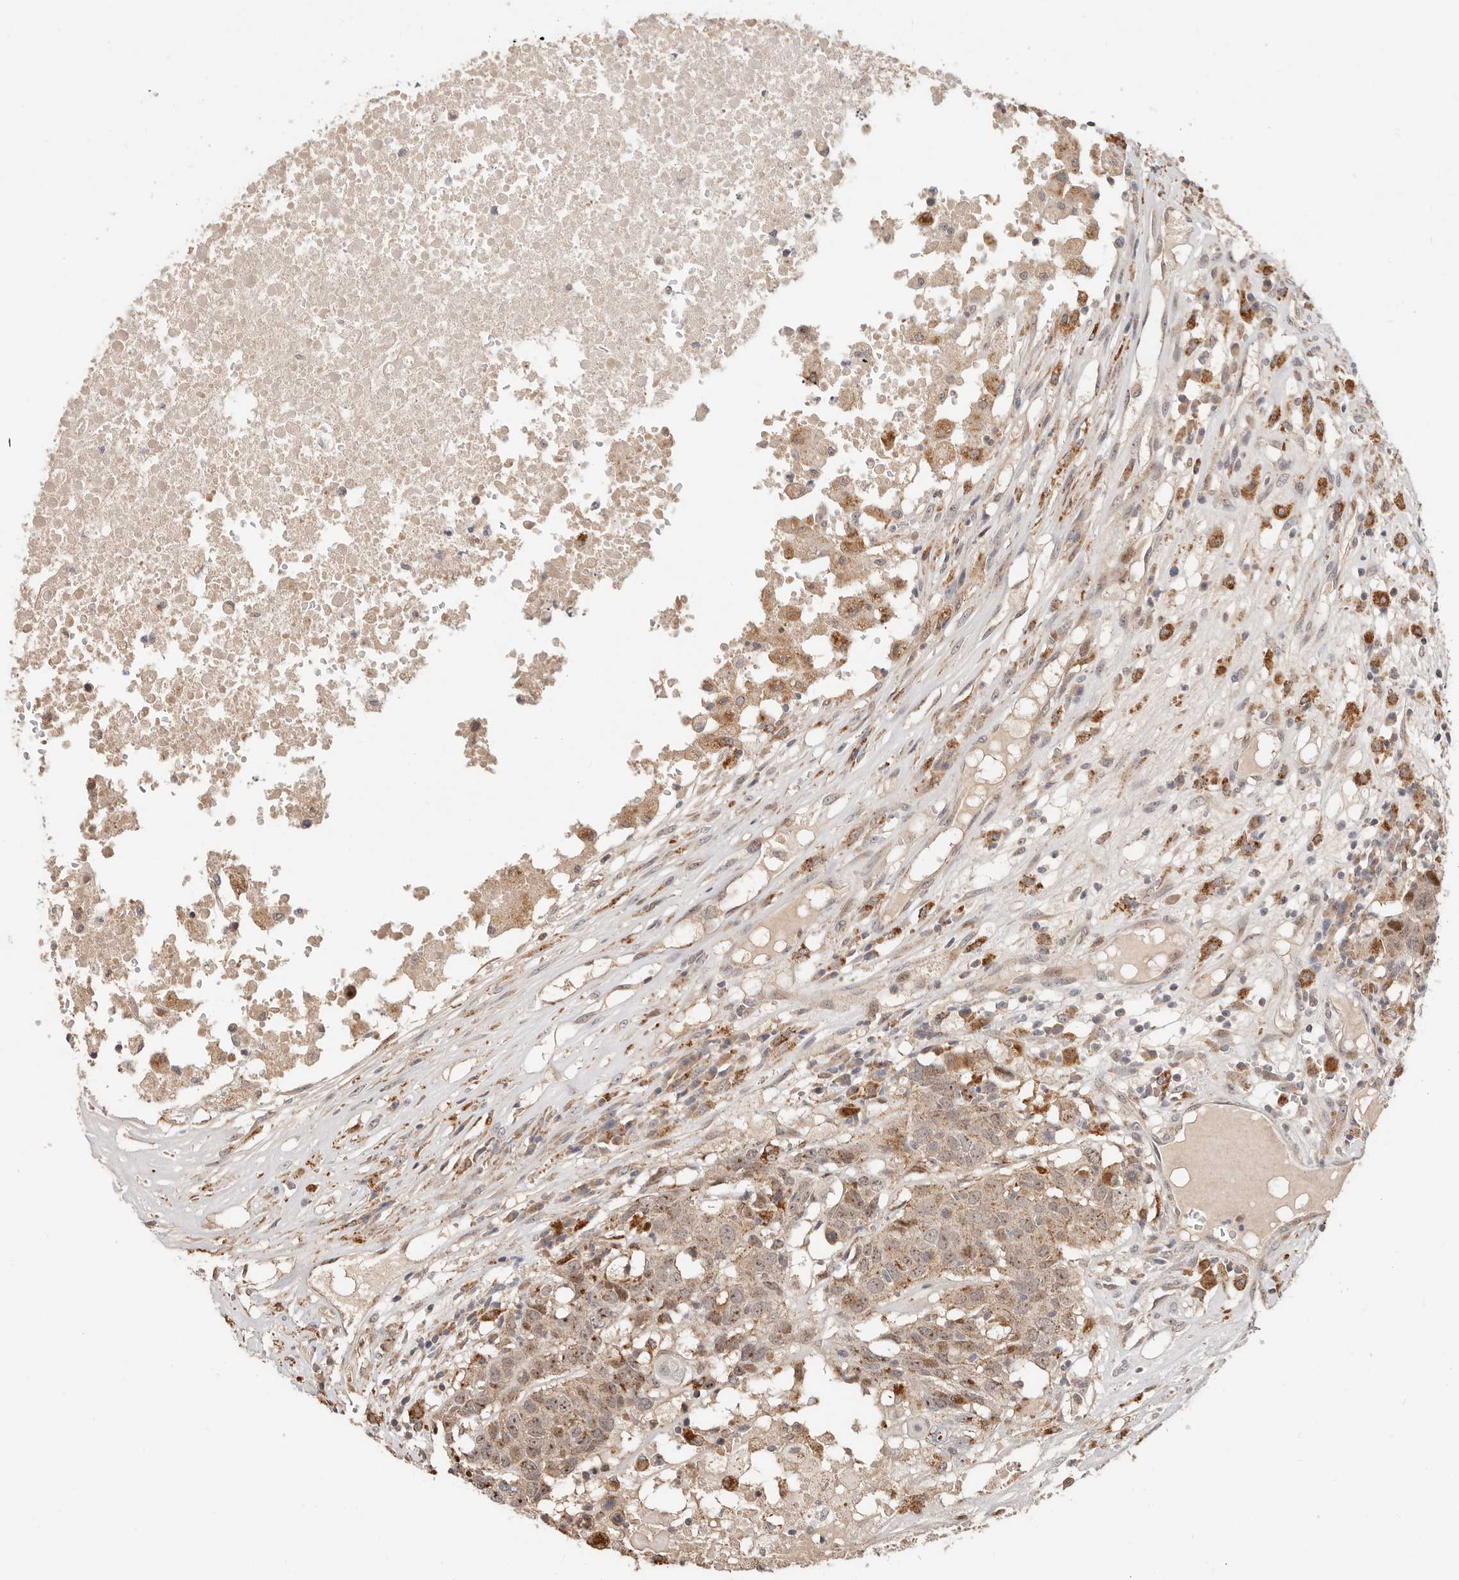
{"staining": {"intensity": "moderate", "quantity": ">75%", "location": "cytoplasmic/membranous,nuclear"}, "tissue": "head and neck cancer", "cell_type": "Tumor cells", "image_type": "cancer", "snomed": [{"axis": "morphology", "description": "Squamous cell carcinoma, NOS"}, {"axis": "topography", "description": "Head-Neck"}], "caption": "Immunohistochemistry micrograph of neoplastic tissue: head and neck squamous cell carcinoma stained using immunohistochemistry (IHC) reveals medium levels of moderate protein expression localized specifically in the cytoplasmic/membranous and nuclear of tumor cells, appearing as a cytoplasmic/membranous and nuclear brown color.", "gene": "ZRANB1", "patient": {"sex": "male", "age": 66}}